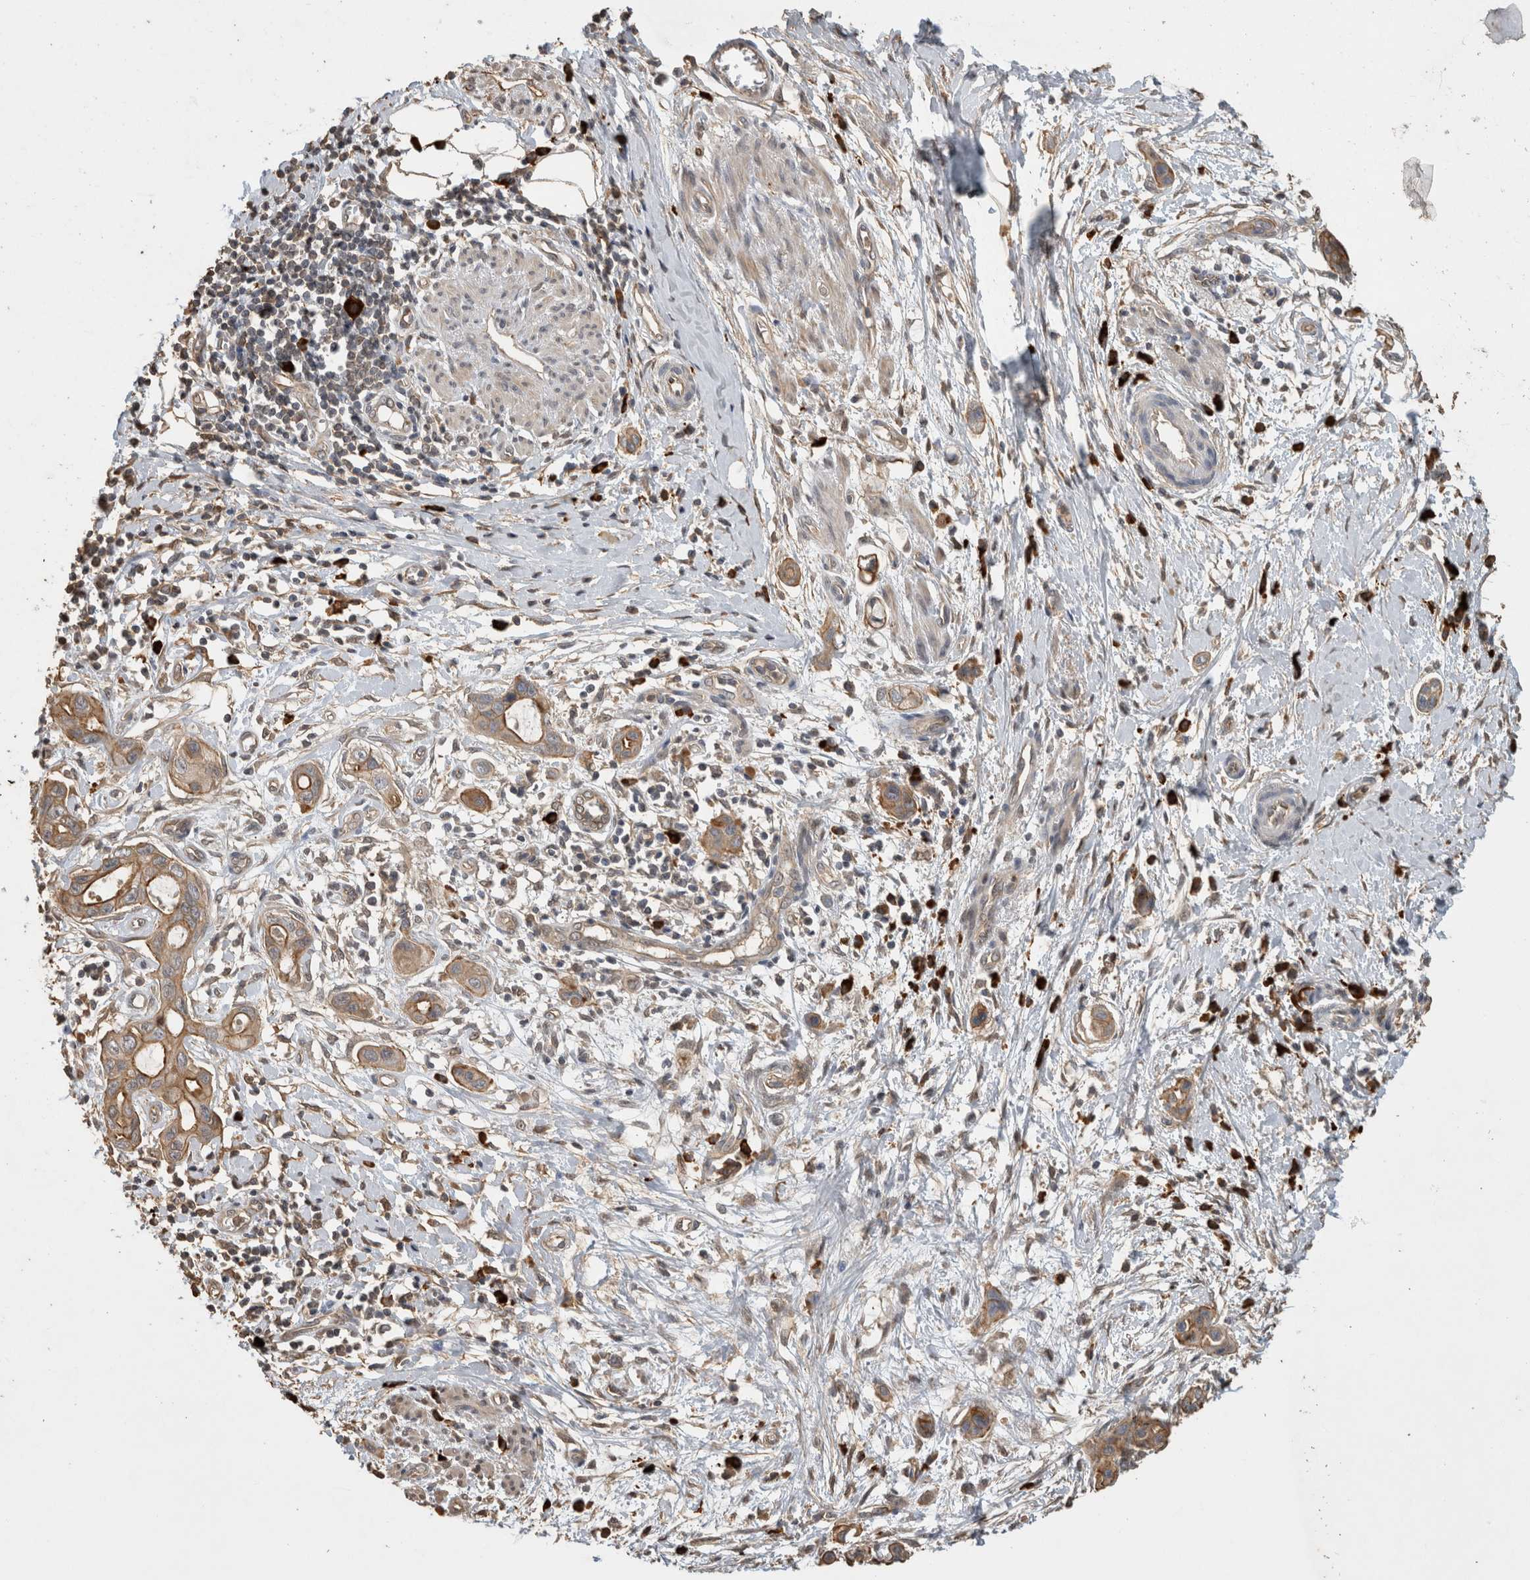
{"staining": {"intensity": "moderate", "quantity": ">75%", "location": "cytoplasmic/membranous"}, "tissue": "pancreatic cancer", "cell_type": "Tumor cells", "image_type": "cancer", "snomed": [{"axis": "morphology", "description": "Adenocarcinoma, NOS"}, {"axis": "topography", "description": "Pancreas"}], "caption": "Pancreatic adenocarcinoma stained with DAB immunohistochemistry demonstrates medium levels of moderate cytoplasmic/membranous expression in about >75% of tumor cells.", "gene": "RHPN1", "patient": {"sex": "male", "age": 59}}